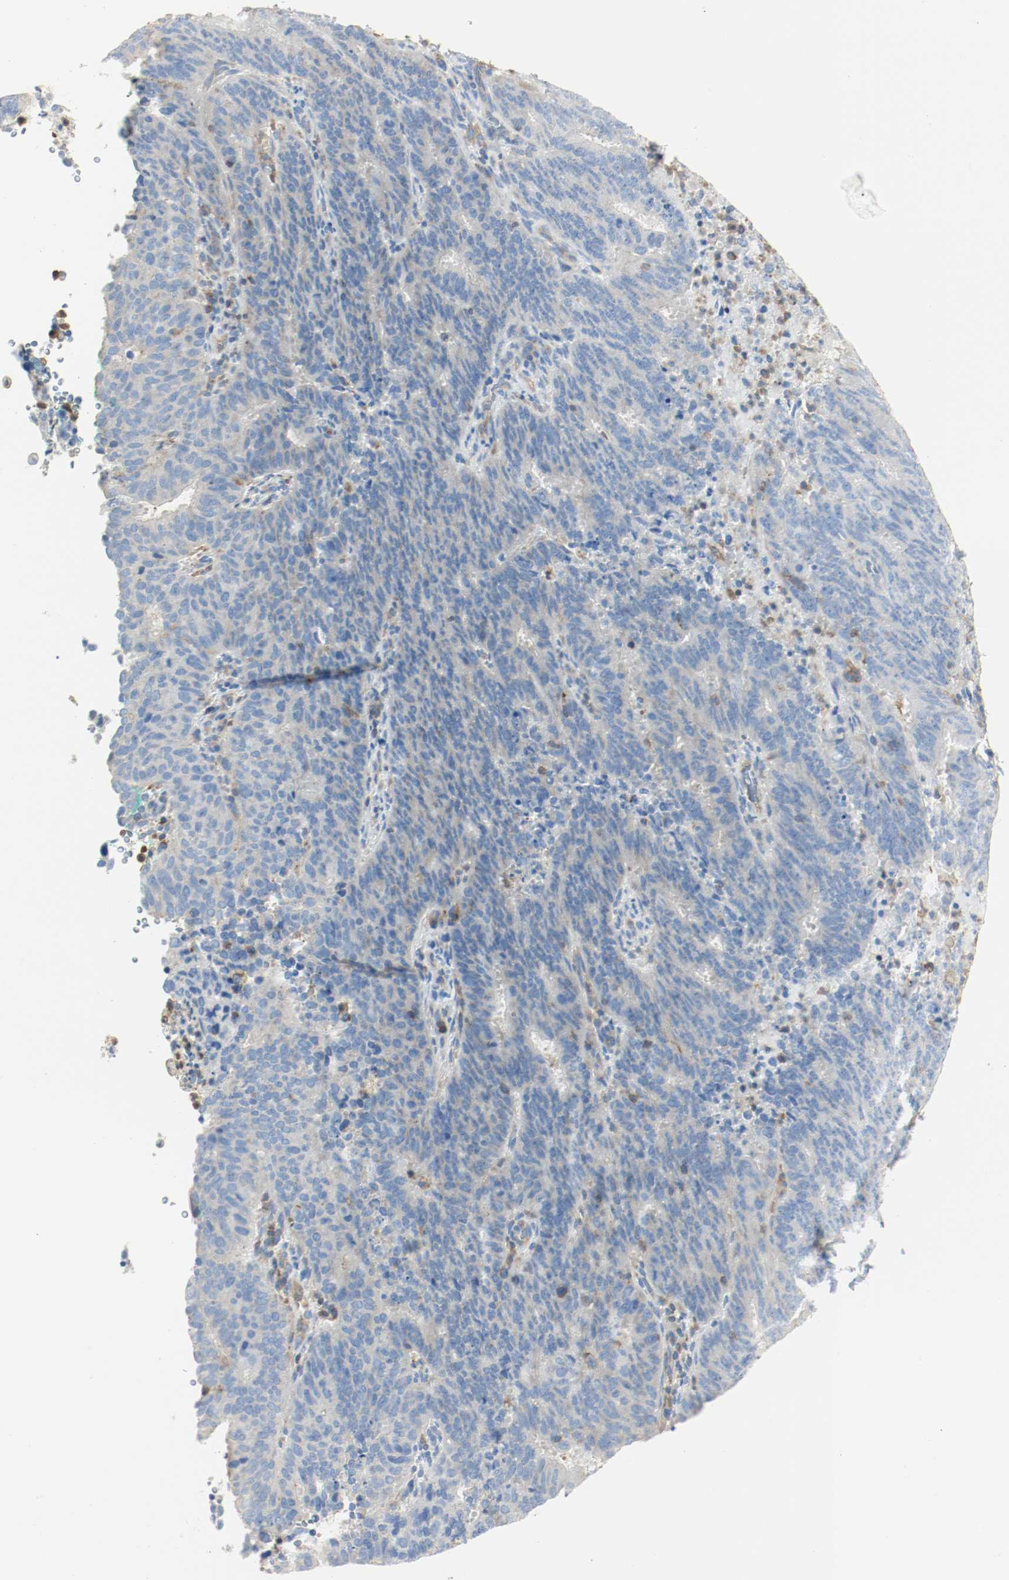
{"staining": {"intensity": "weak", "quantity": "25%-75%", "location": "cytoplasmic/membranous"}, "tissue": "cervical cancer", "cell_type": "Tumor cells", "image_type": "cancer", "snomed": [{"axis": "morphology", "description": "Adenocarcinoma, NOS"}, {"axis": "topography", "description": "Cervix"}], "caption": "An IHC photomicrograph of tumor tissue is shown. Protein staining in brown shows weak cytoplasmic/membranous positivity in cervical adenocarcinoma within tumor cells.", "gene": "ARPC1B", "patient": {"sex": "female", "age": 44}}